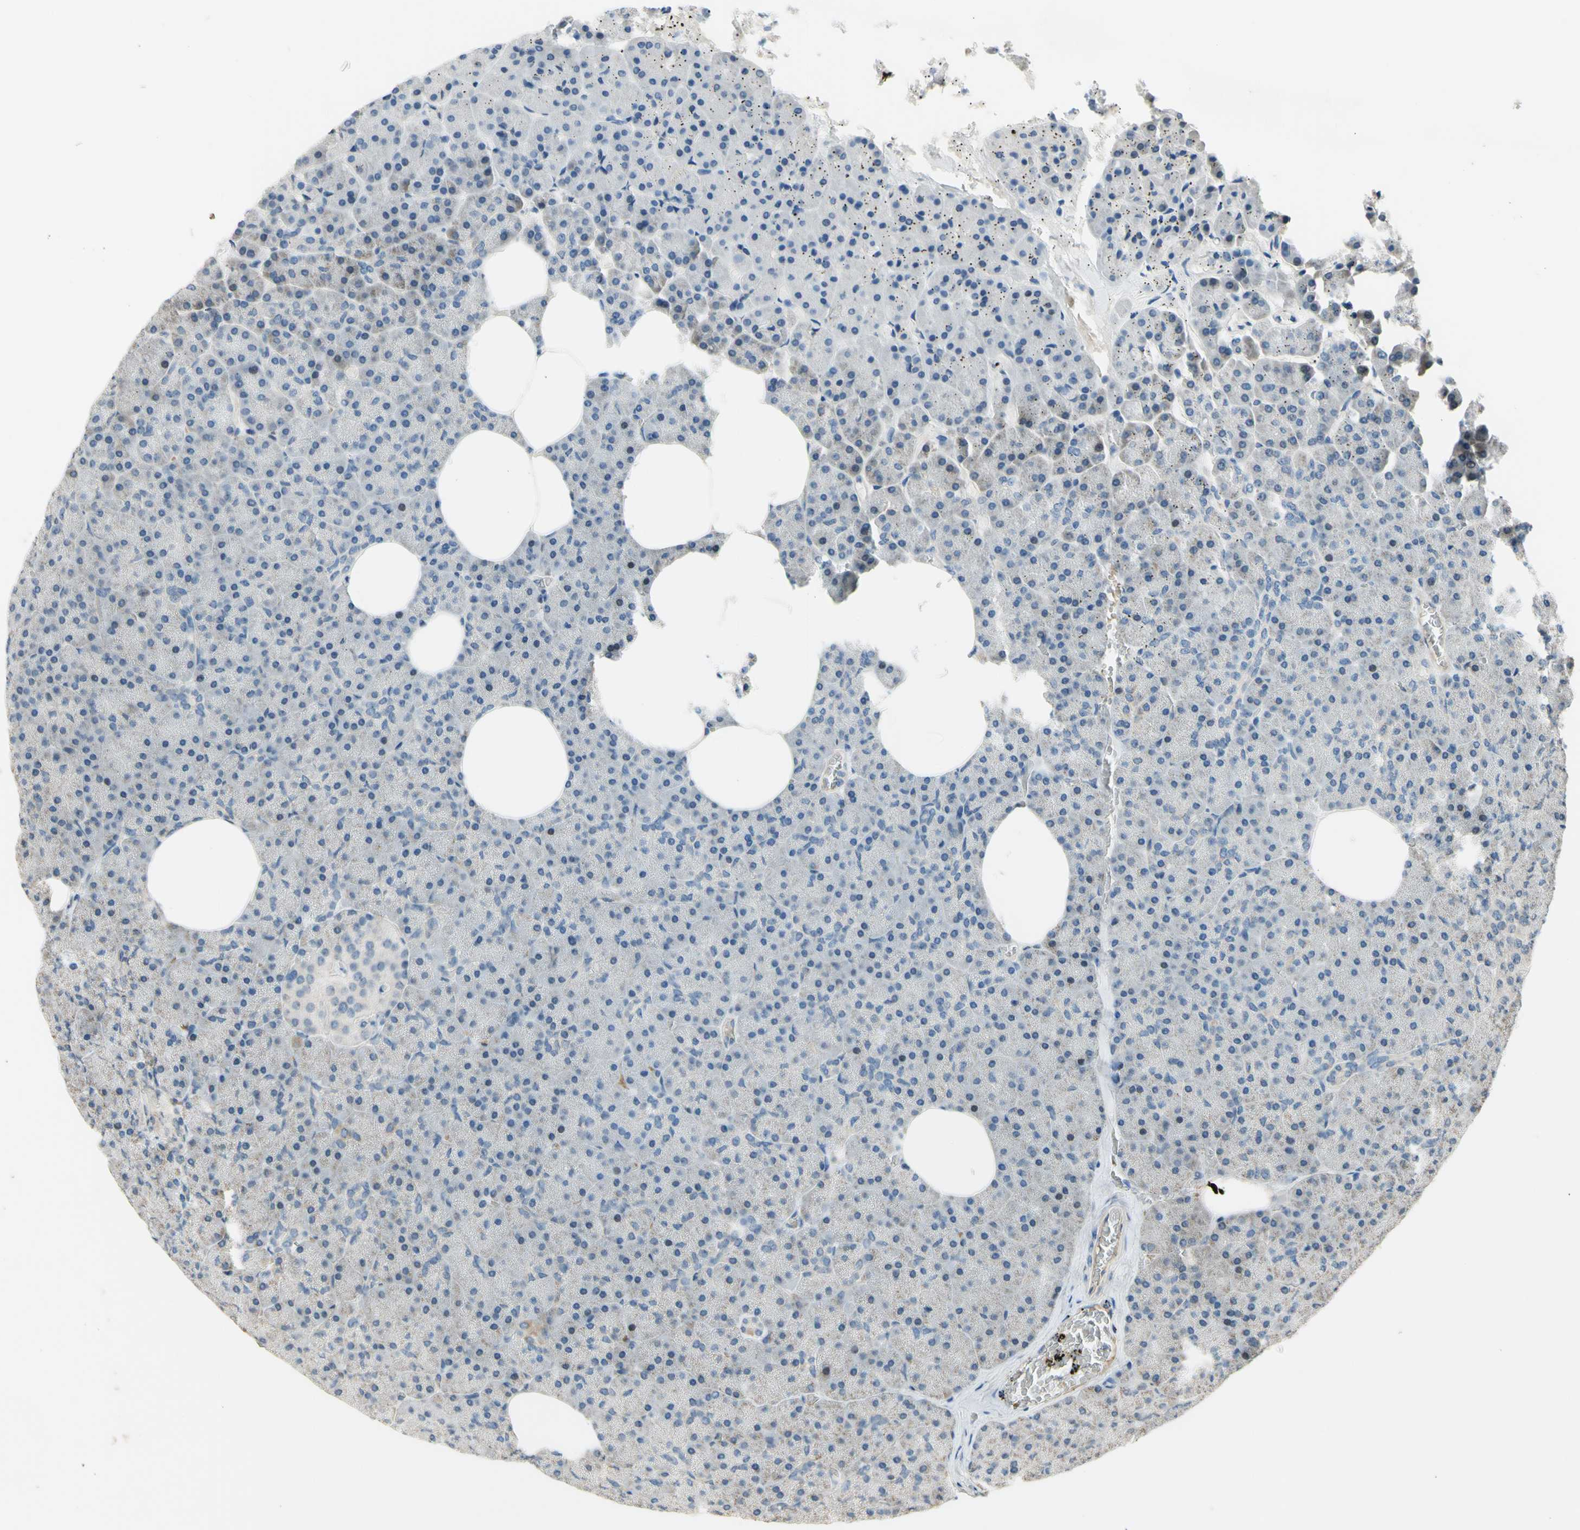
{"staining": {"intensity": "negative", "quantity": "none", "location": "none"}, "tissue": "pancreas", "cell_type": "Exocrine glandular cells", "image_type": "normal", "snomed": [{"axis": "morphology", "description": "Normal tissue, NOS"}, {"axis": "topography", "description": "Pancreas"}], "caption": "A photomicrograph of pancreas stained for a protein reveals no brown staining in exocrine glandular cells. The staining was performed using DAB (3,3'-diaminobenzidine) to visualize the protein expression in brown, while the nuclei were stained in blue with hematoxylin (Magnification: 20x).", "gene": "ZNF184", "patient": {"sex": "female", "age": 35}}